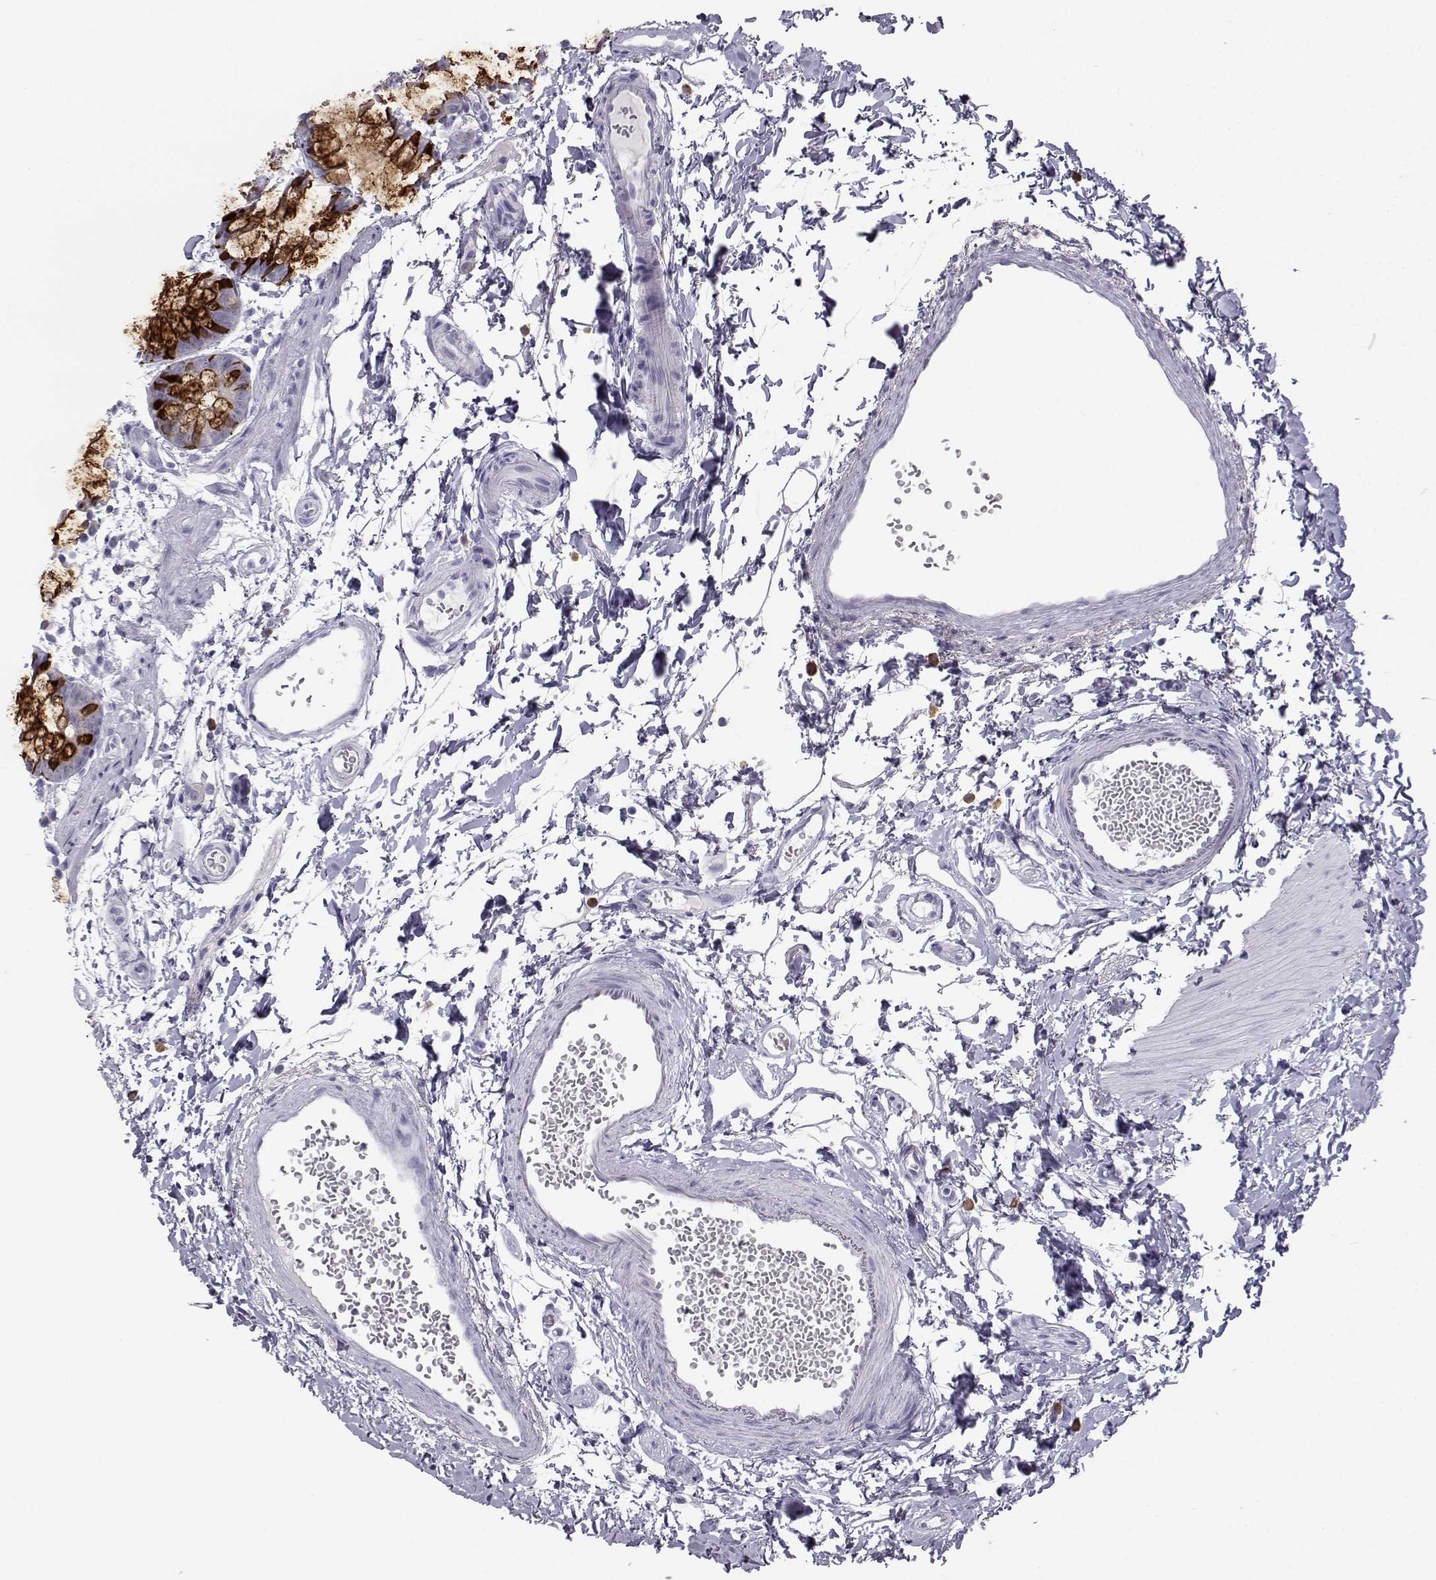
{"staining": {"intensity": "strong", "quantity": ">75%", "location": "cytoplasmic/membranous"}, "tissue": "rectum", "cell_type": "Glandular cells", "image_type": "normal", "snomed": [{"axis": "morphology", "description": "Normal tissue, NOS"}, {"axis": "topography", "description": "Rectum"}], "caption": "Protein expression analysis of unremarkable human rectum reveals strong cytoplasmic/membranous expression in about >75% of glandular cells.", "gene": "ITLN1", "patient": {"sex": "male", "age": 57}}